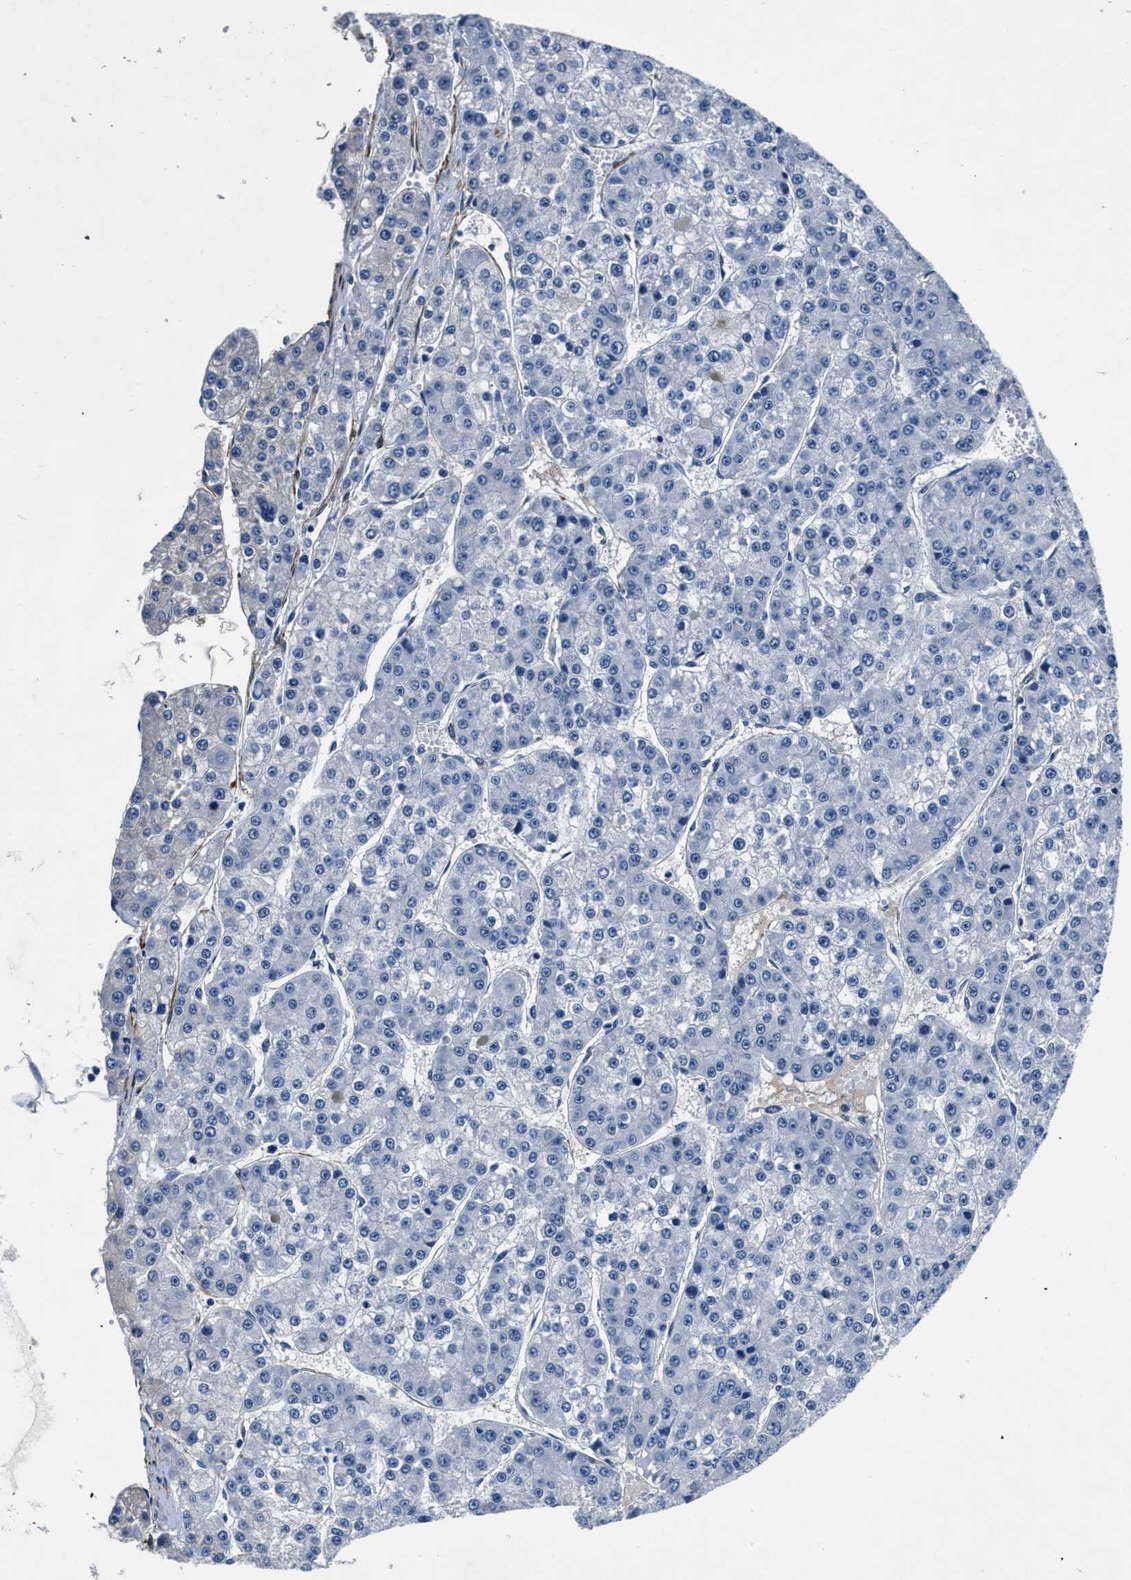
{"staining": {"intensity": "negative", "quantity": "none", "location": "none"}, "tissue": "liver cancer", "cell_type": "Tumor cells", "image_type": "cancer", "snomed": [{"axis": "morphology", "description": "Carcinoma, Hepatocellular, NOS"}, {"axis": "topography", "description": "Liver"}], "caption": "This is an IHC image of hepatocellular carcinoma (liver). There is no expression in tumor cells.", "gene": "LANCL2", "patient": {"sex": "female", "age": 73}}